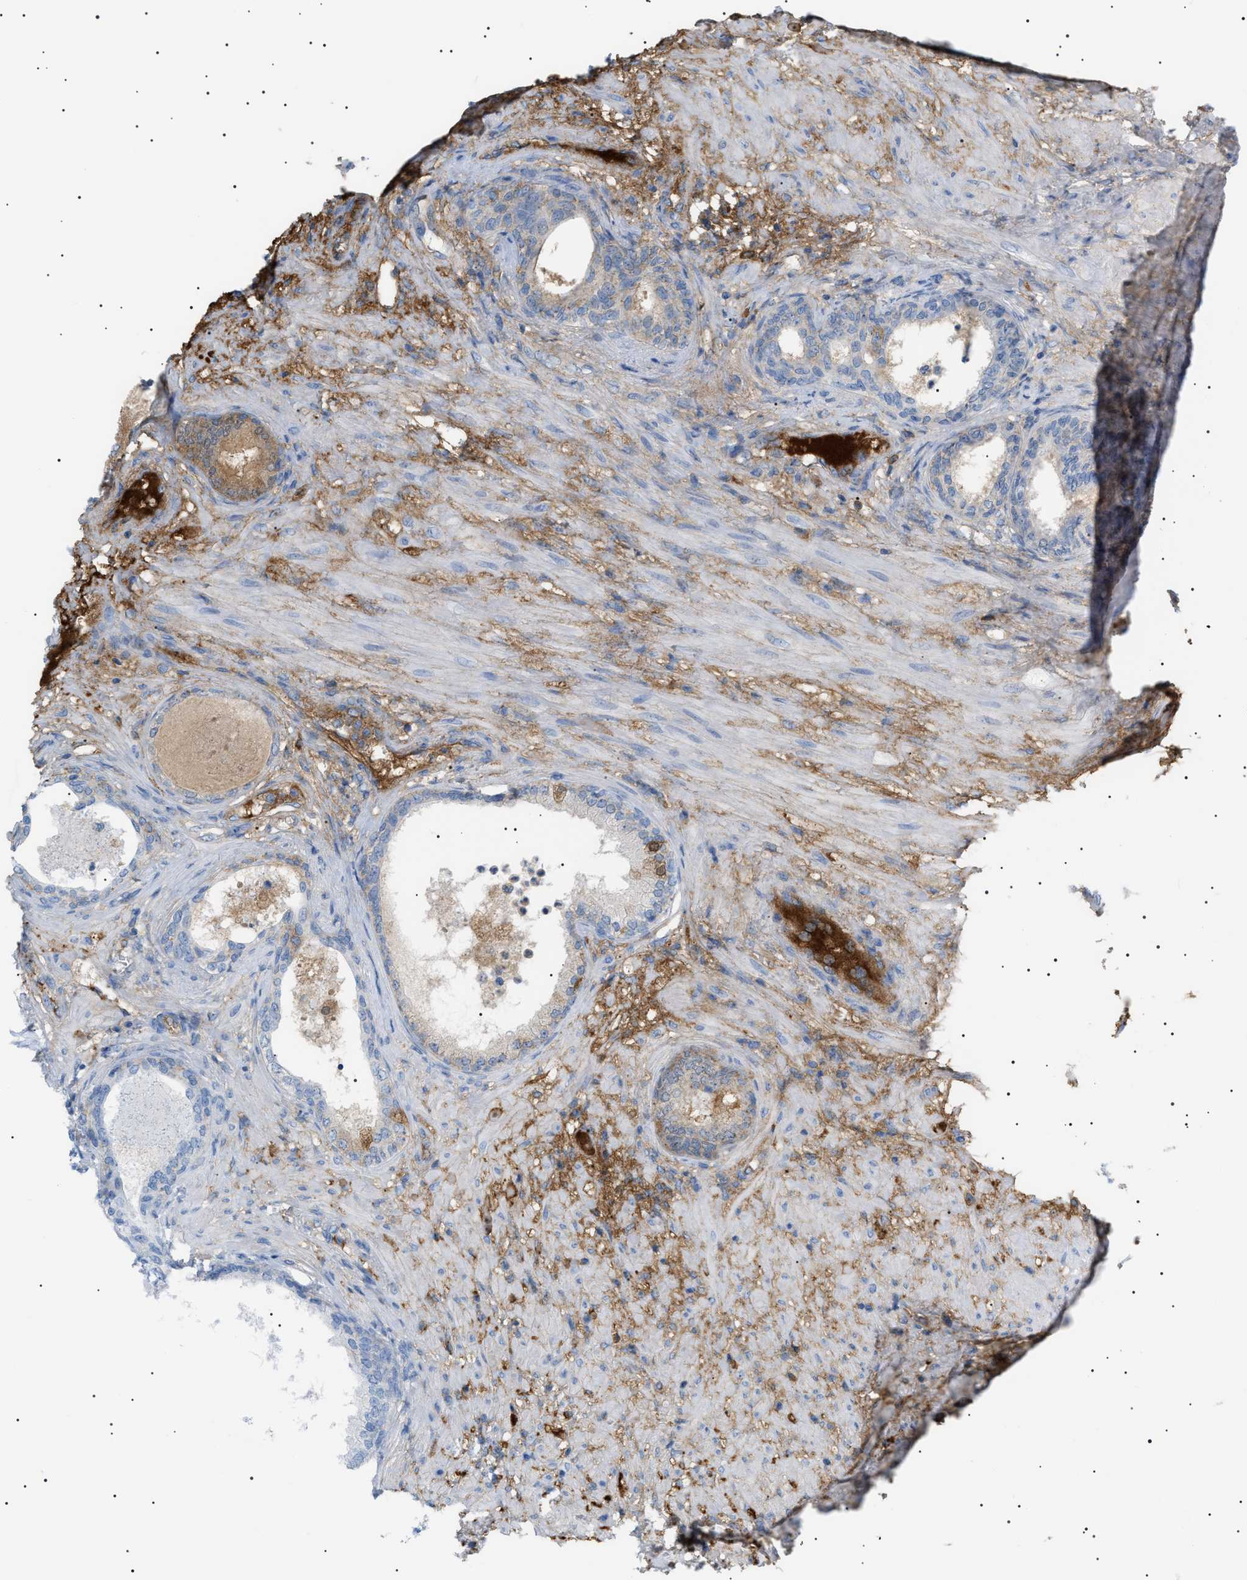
{"staining": {"intensity": "weak", "quantity": ">75%", "location": "cytoplasmic/membranous"}, "tissue": "prostate", "cell_type": "Glandular cells", "image_type": "normal", "snomed": [{"axis": "morphology", "description": "Normal tissue, NOS"}, {"axis": "topography", "description": "Prostate"}], "caption": "Protein analysis of benign prostate shows weak cytoplasmic/membranous positivity in approximately >75% of glandular cells.", "gene": "LPA", "patient": {"sex": "male", "age": 76}}